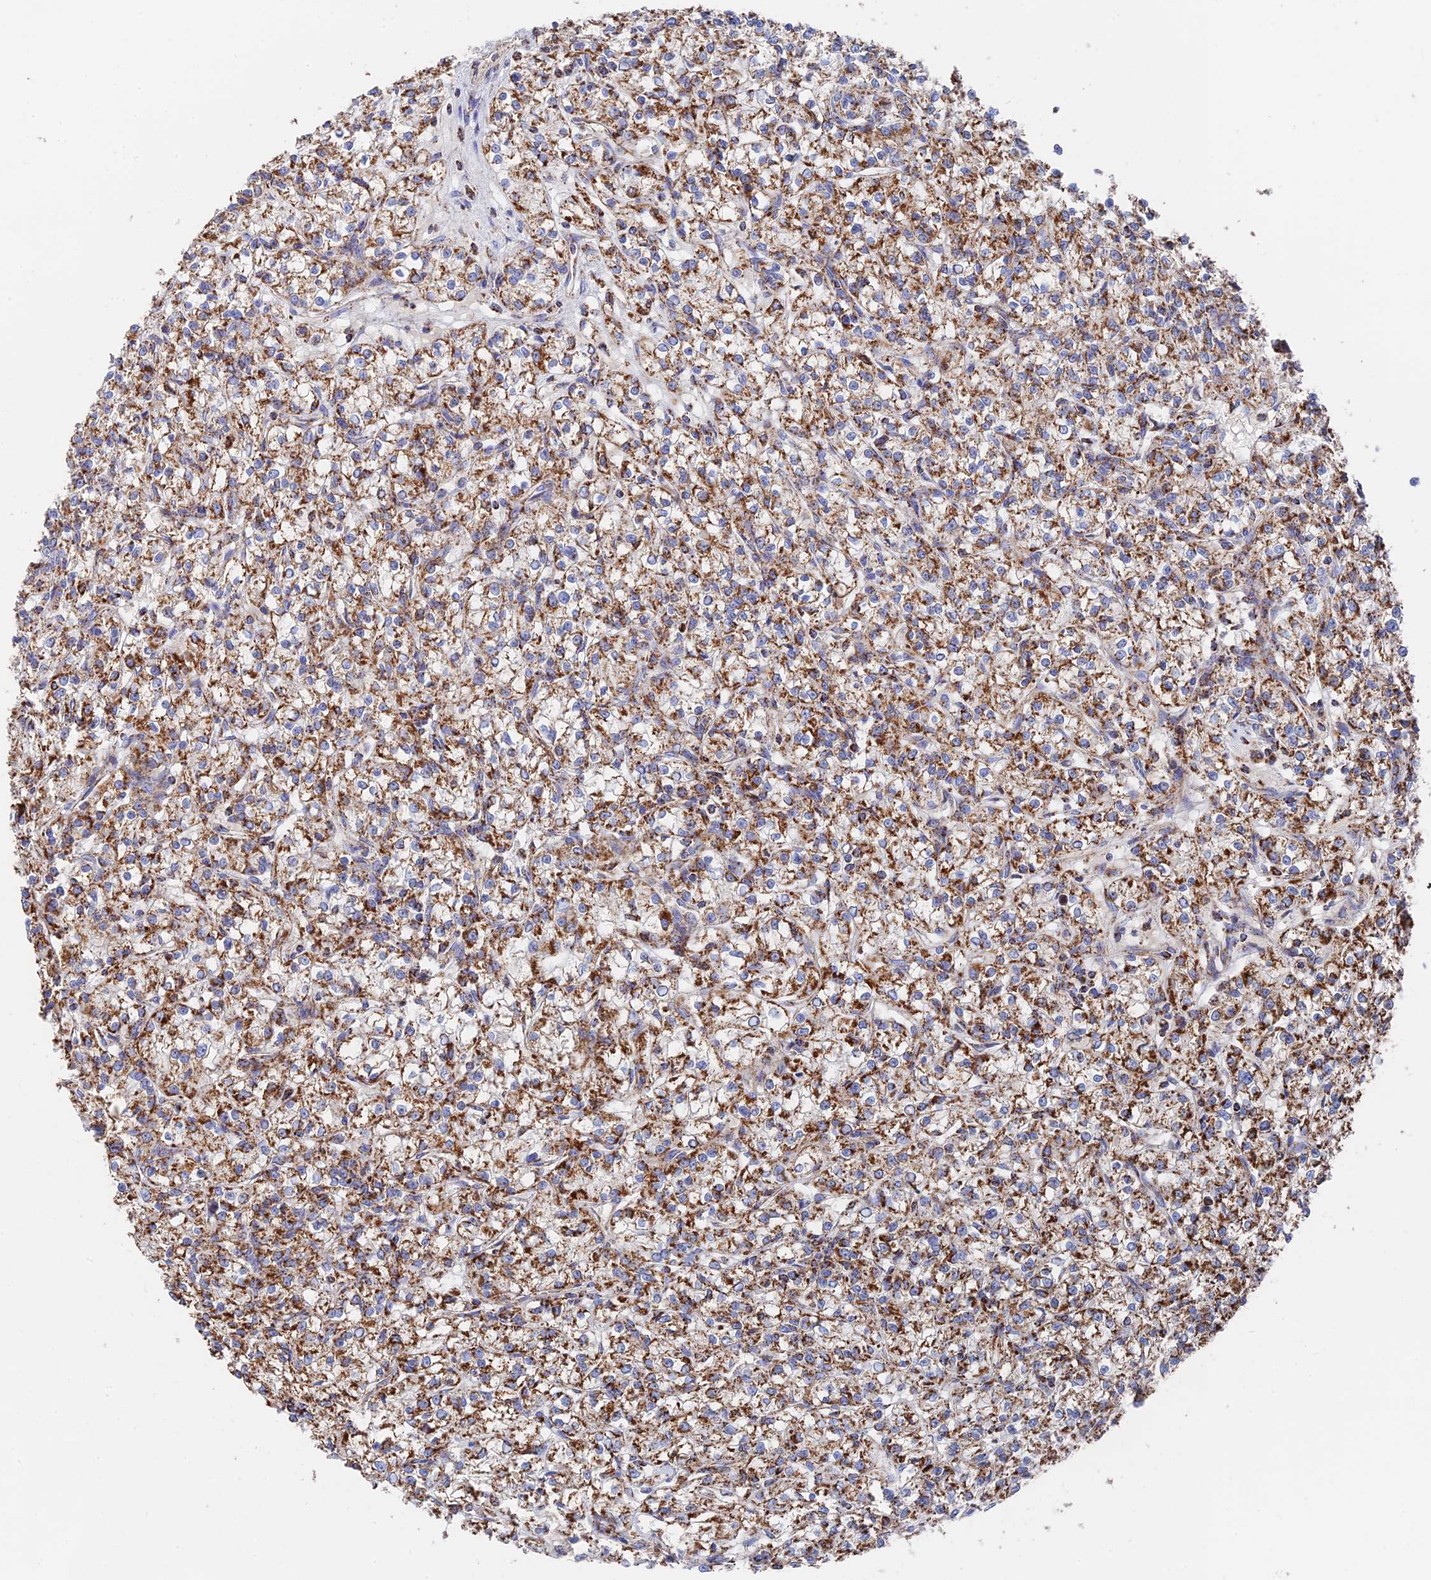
{"staining": {"intensity": "strong", "quantity": ">75%", "location": "cytoplasmic/membranous"}, "tissue": "renal cancer", "cell_type": "Tumor cells", "image_type": "cancer", "snomed": [{"axis": "morphology", "description": "Adenocarcinoma, NOS"}, {"axis": "topography", "description": "Kidney"}], "caption": "IHC of adenocarcinoma (renal) displays high levels of strong cytoplasmic/membranous expression in about >75% of tumor cells.", "gene": "HAUS8", "patient": {"sex": "female", "age": 59}}